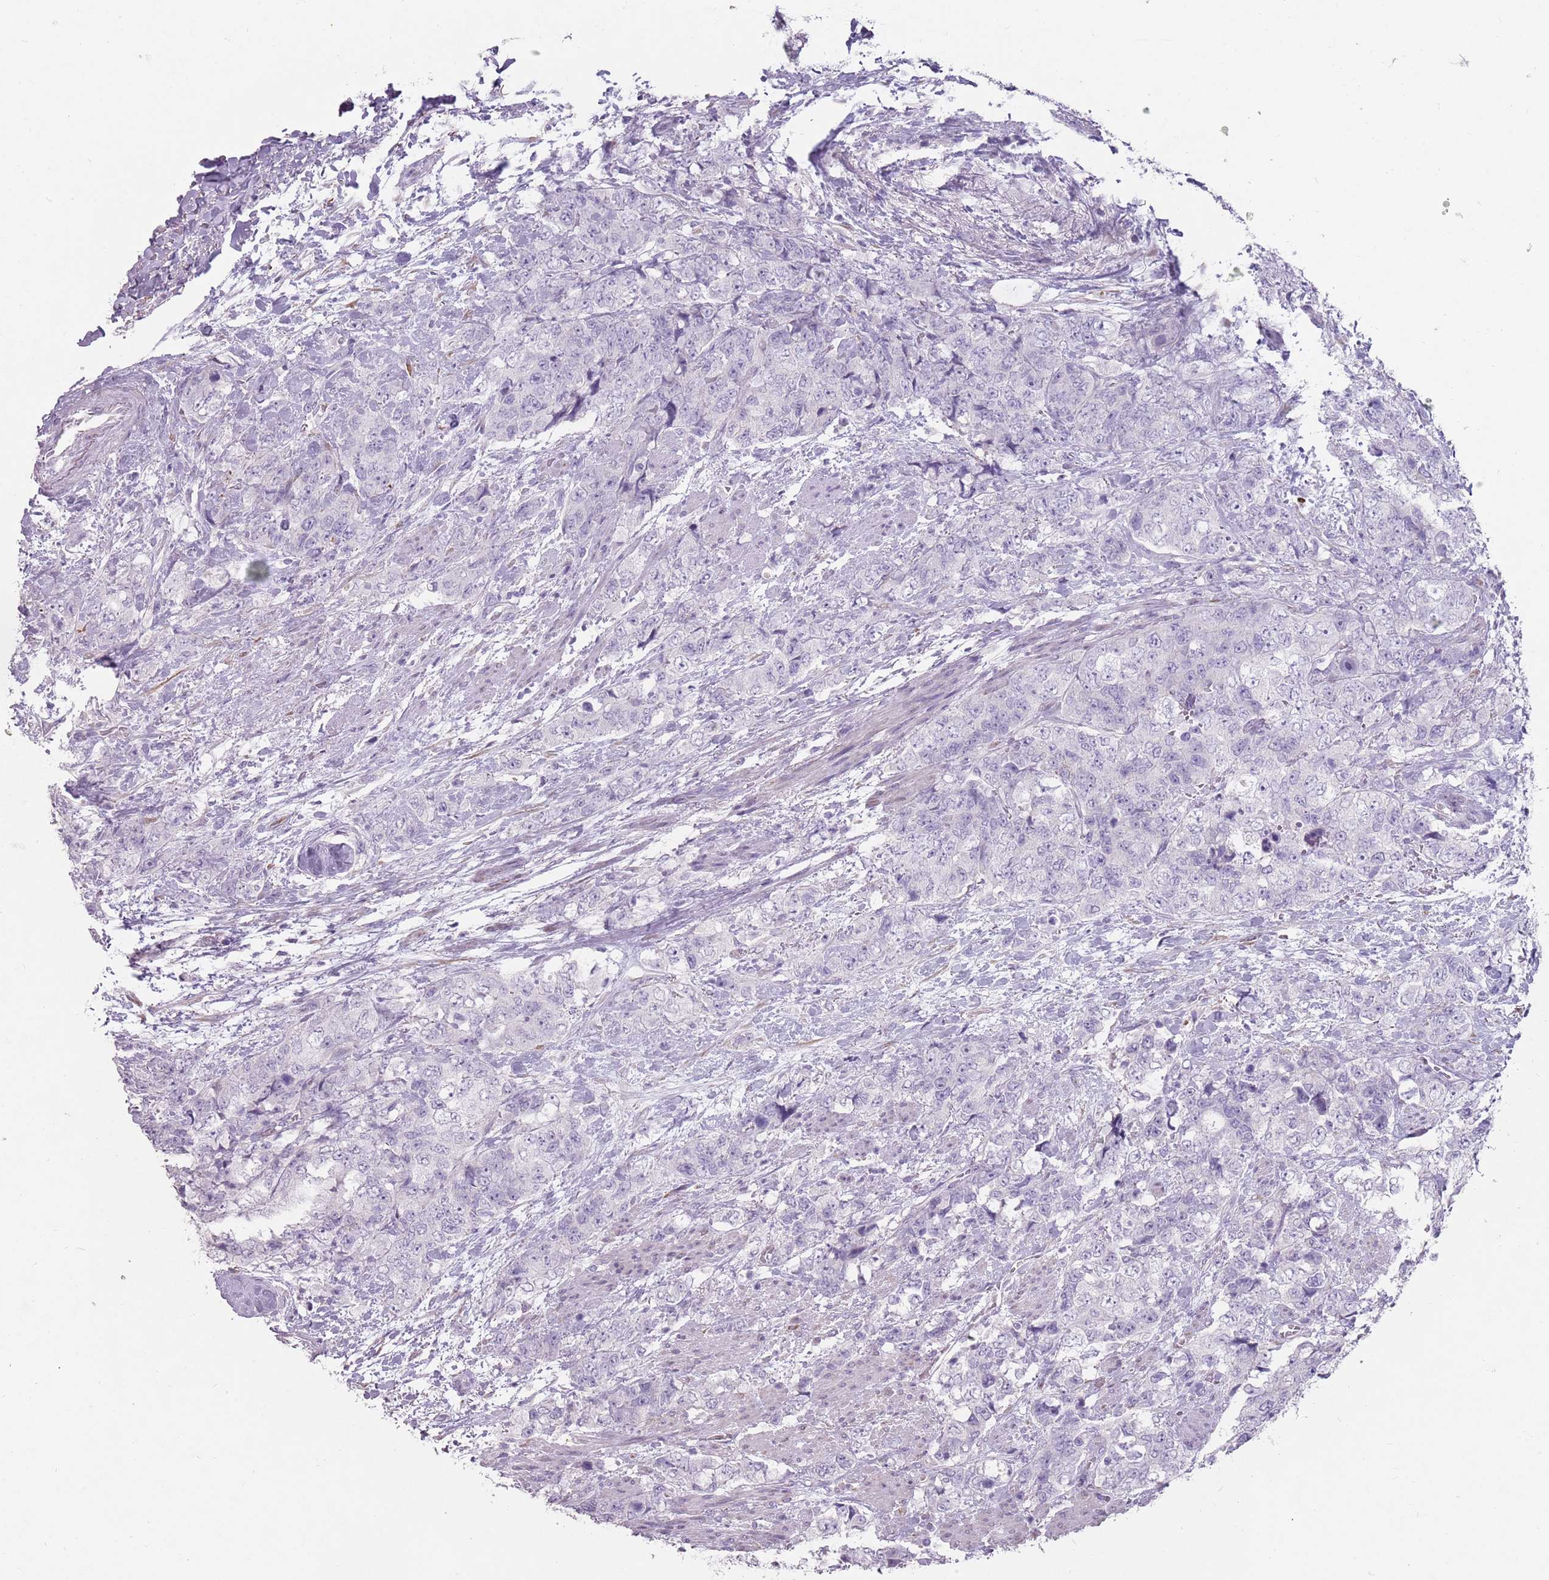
{"staining": {"intensity": "negative", "quantity": "none", "location": "none"}, "tissue": "urothelial cancer", "cell_type": "Tumor cells", "image_type": "cancer", "snomed": [{"axis": "morphology", "description": "Urothelial carcinoma, High grade"}, {"axis": "topography", "description": "Urinary bladder"}], "caption": "Tumor cells are negative for brown protein staining in high-grade urothelial carcinoma.", "gene": "DDX4", "patient": {"sex": "female", "age": 78}}